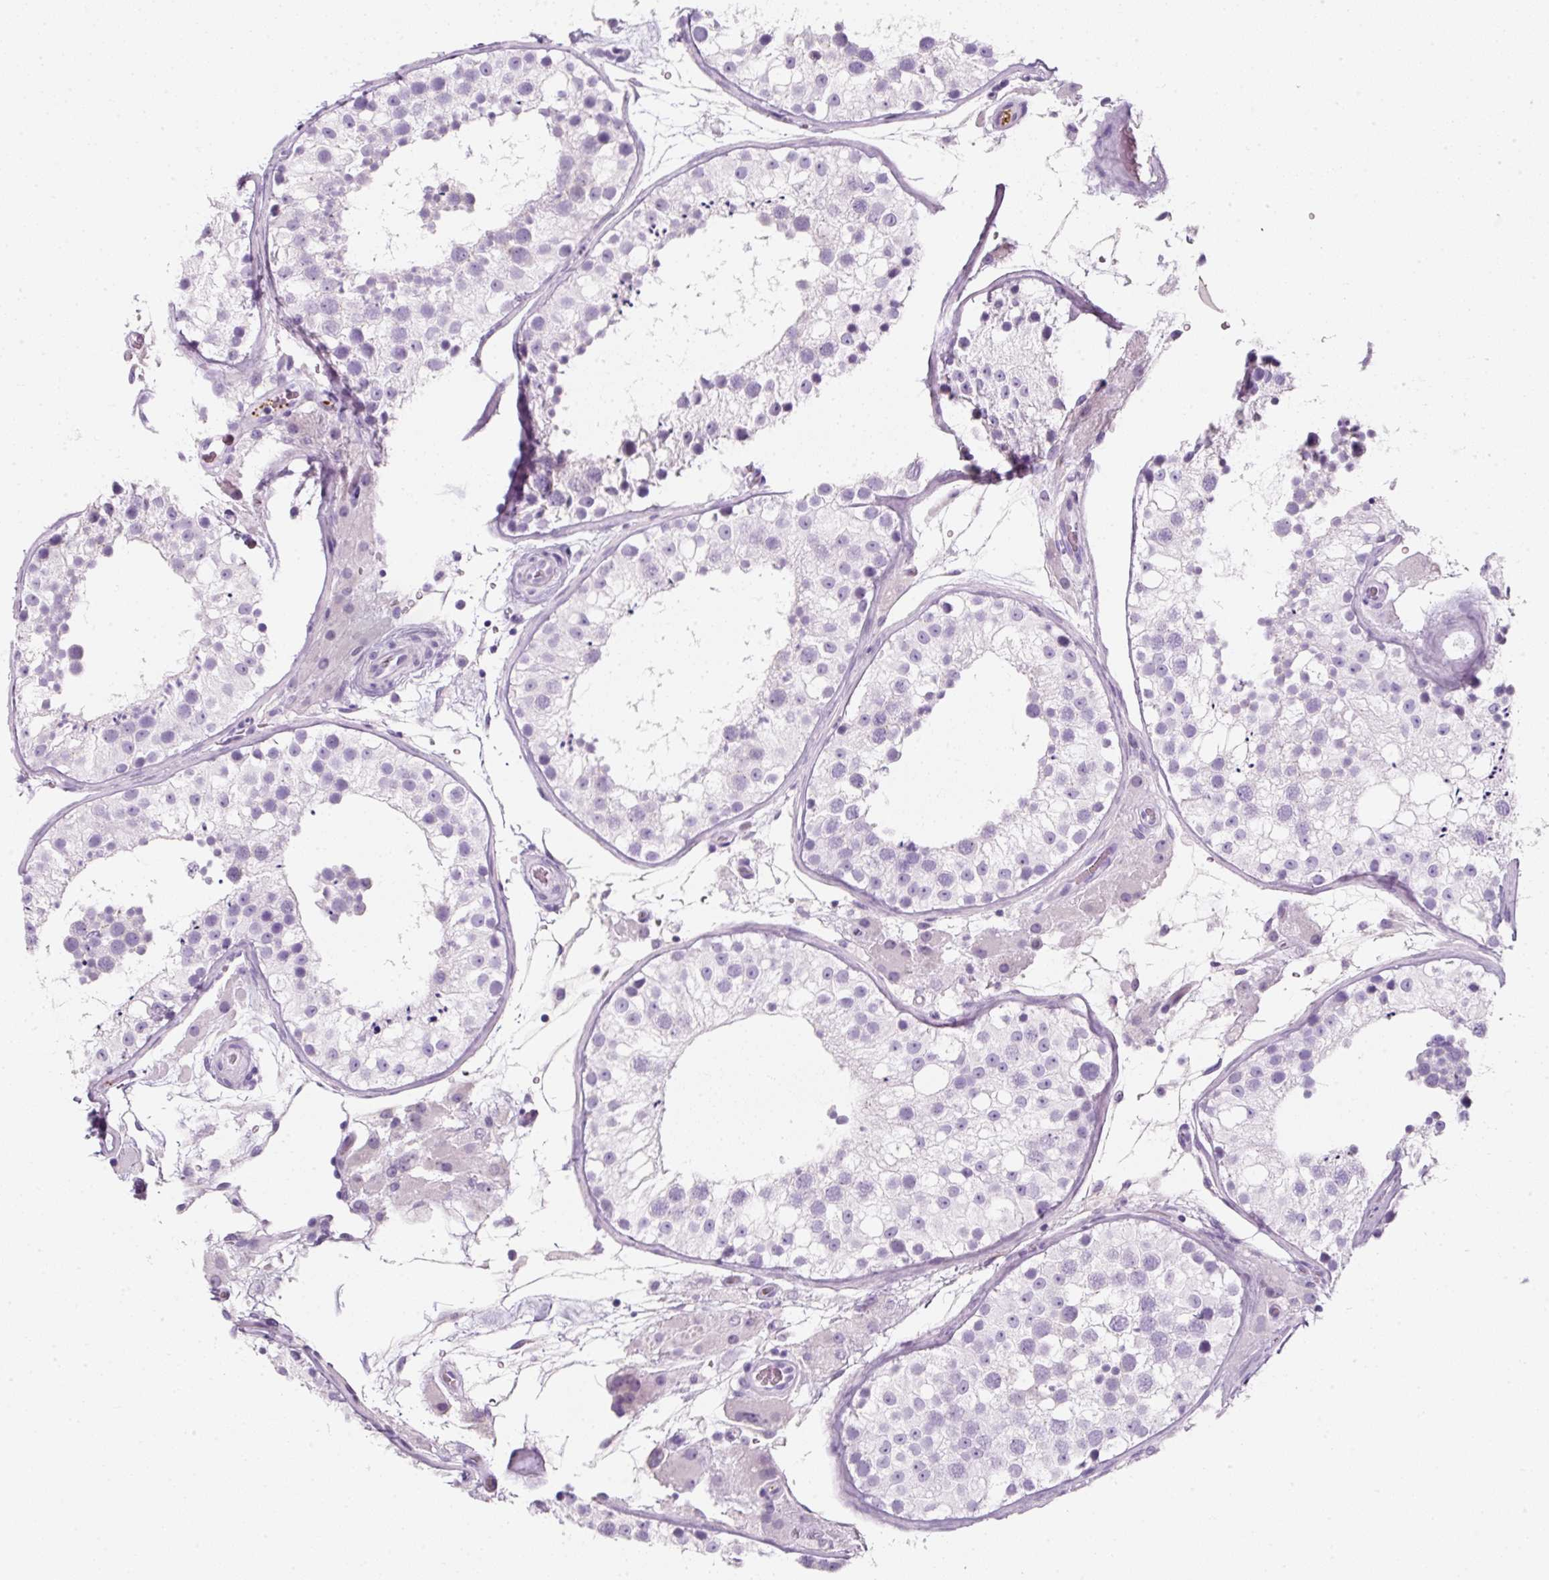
{"staining": {"intensity": "negative", "quantity": "none", "location": "none"}, "tissue": "testis", "cell_type": "Cells in seminiferous ducts", "image_type": "normal", "snomed": [{"axis": "morphology", "description": "Normal tissue, NOS"}, {"axis": "topography", "description": "Testis"}], "caption": "High power microscopy image of an IHC photomicrograph of unremarkable testis, revealing no significant expression in cells in seminiferous ducts. (Stains: DAB immunohistochemistry (IHC) with hematoxylin counter stain, Microscopy: brightfield microscopy at high magnification).", "gene": "ENSG00000288796", "patient": {"sex": "male", "age": 26}}